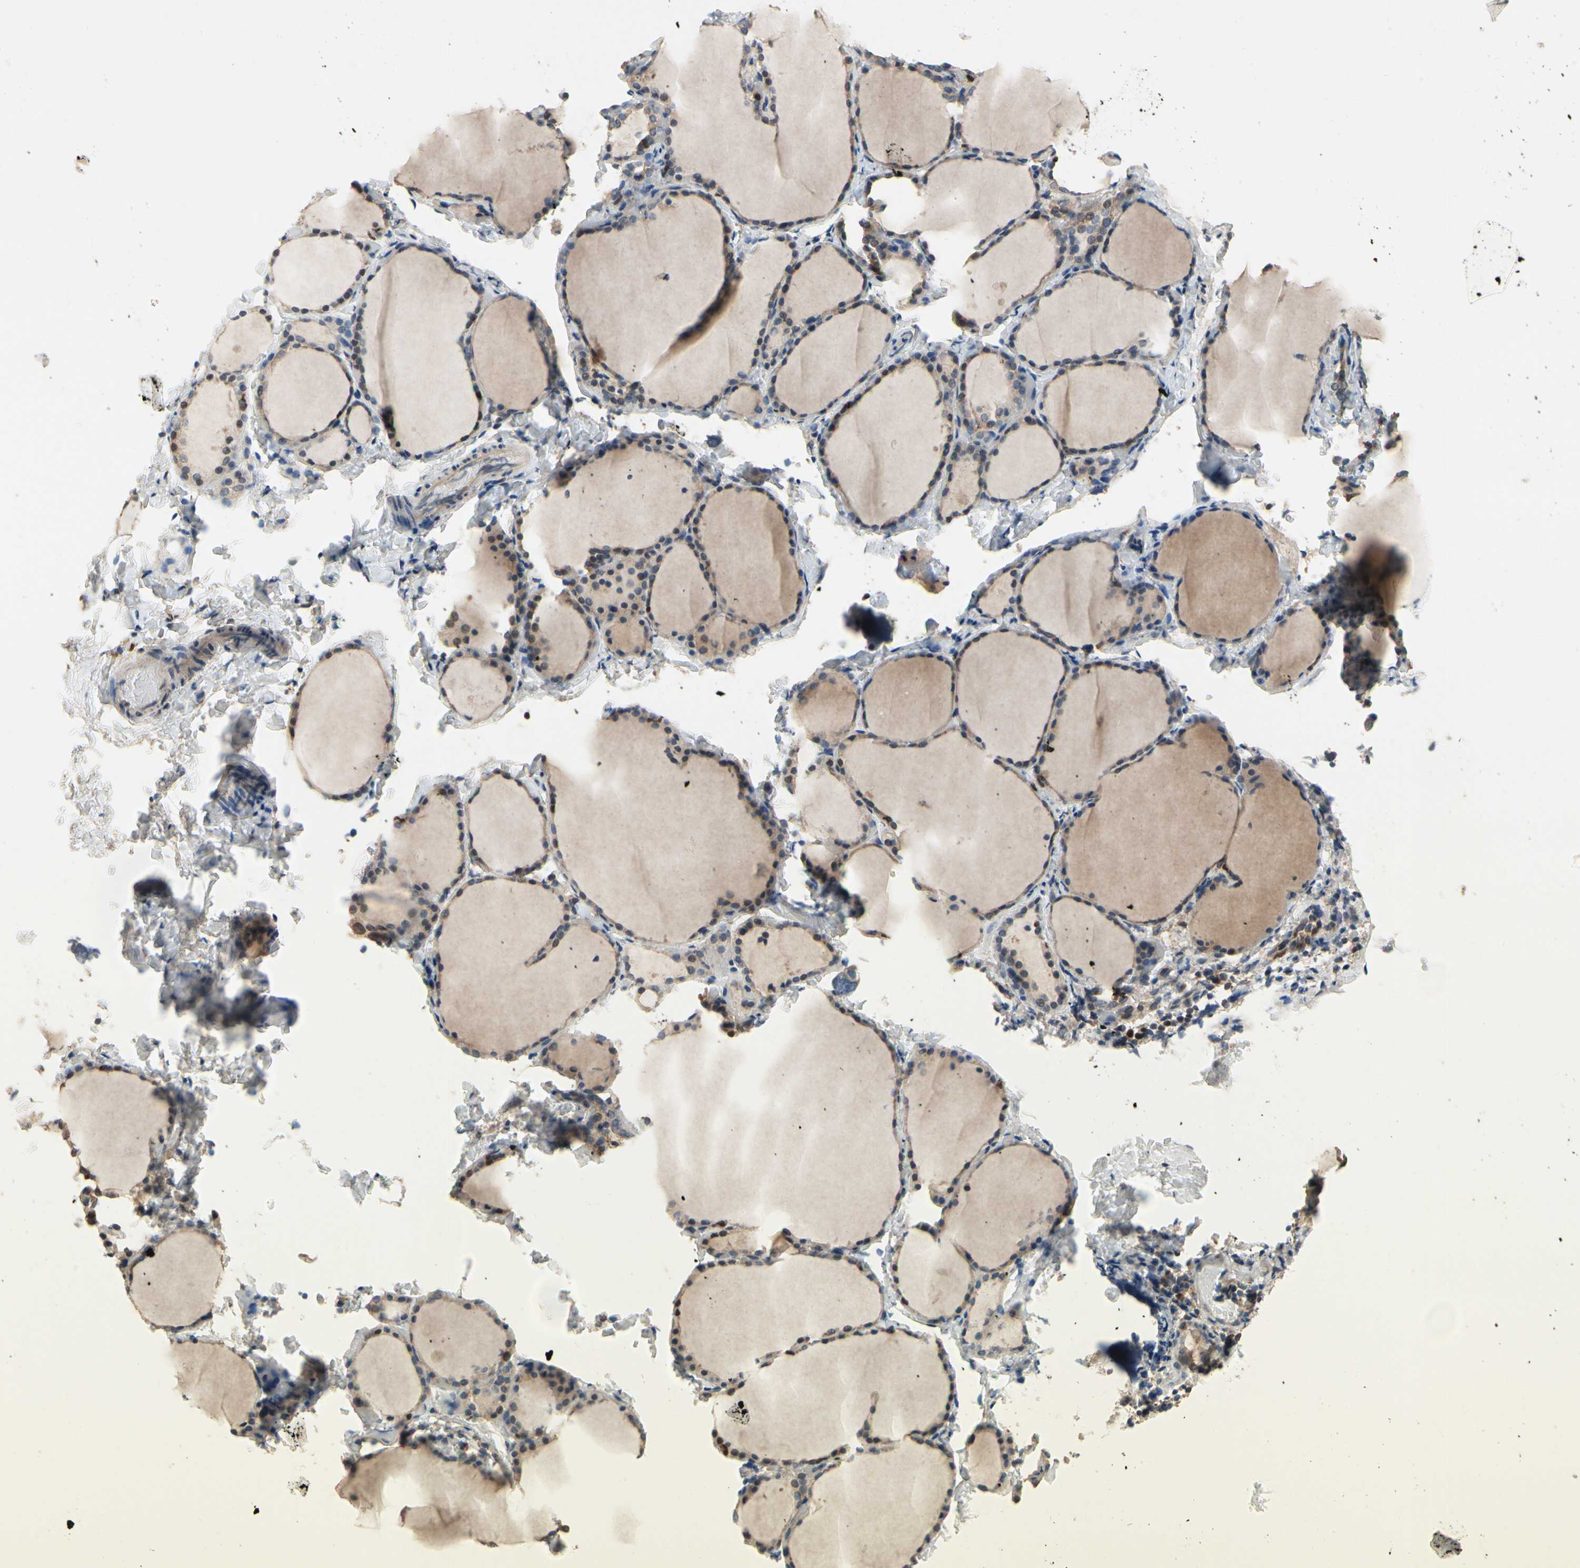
{"staining": {"intensity": "moderate", "quantity": "<25%", "location": "cytoplasmic/membranous"}, "tissue": "thyroid gland", "cell_type": "Glandular cells", "image_type": "normal", "snomed": [{"axis": "morphology", "description": "Normal tissue, NOS"}, {"axis": "morphology", "description": "Papillary adenocarcinoma, NOS"}, {"axis": "topography", "description": "Thyroid gland"}], "caption": "Moderate cytoplasmic/membranous positivity is present in about <25% of glandular cells in unremarkable thyroid gland. The staining is performed using DAB (3,3'-diaminobenzidine) brown chromogen to label protein expression. The nuclei are counter-stained blue using hematoxylin.", "gene": "CGREF1", "patient": {"sex": "female", "age": 30}}